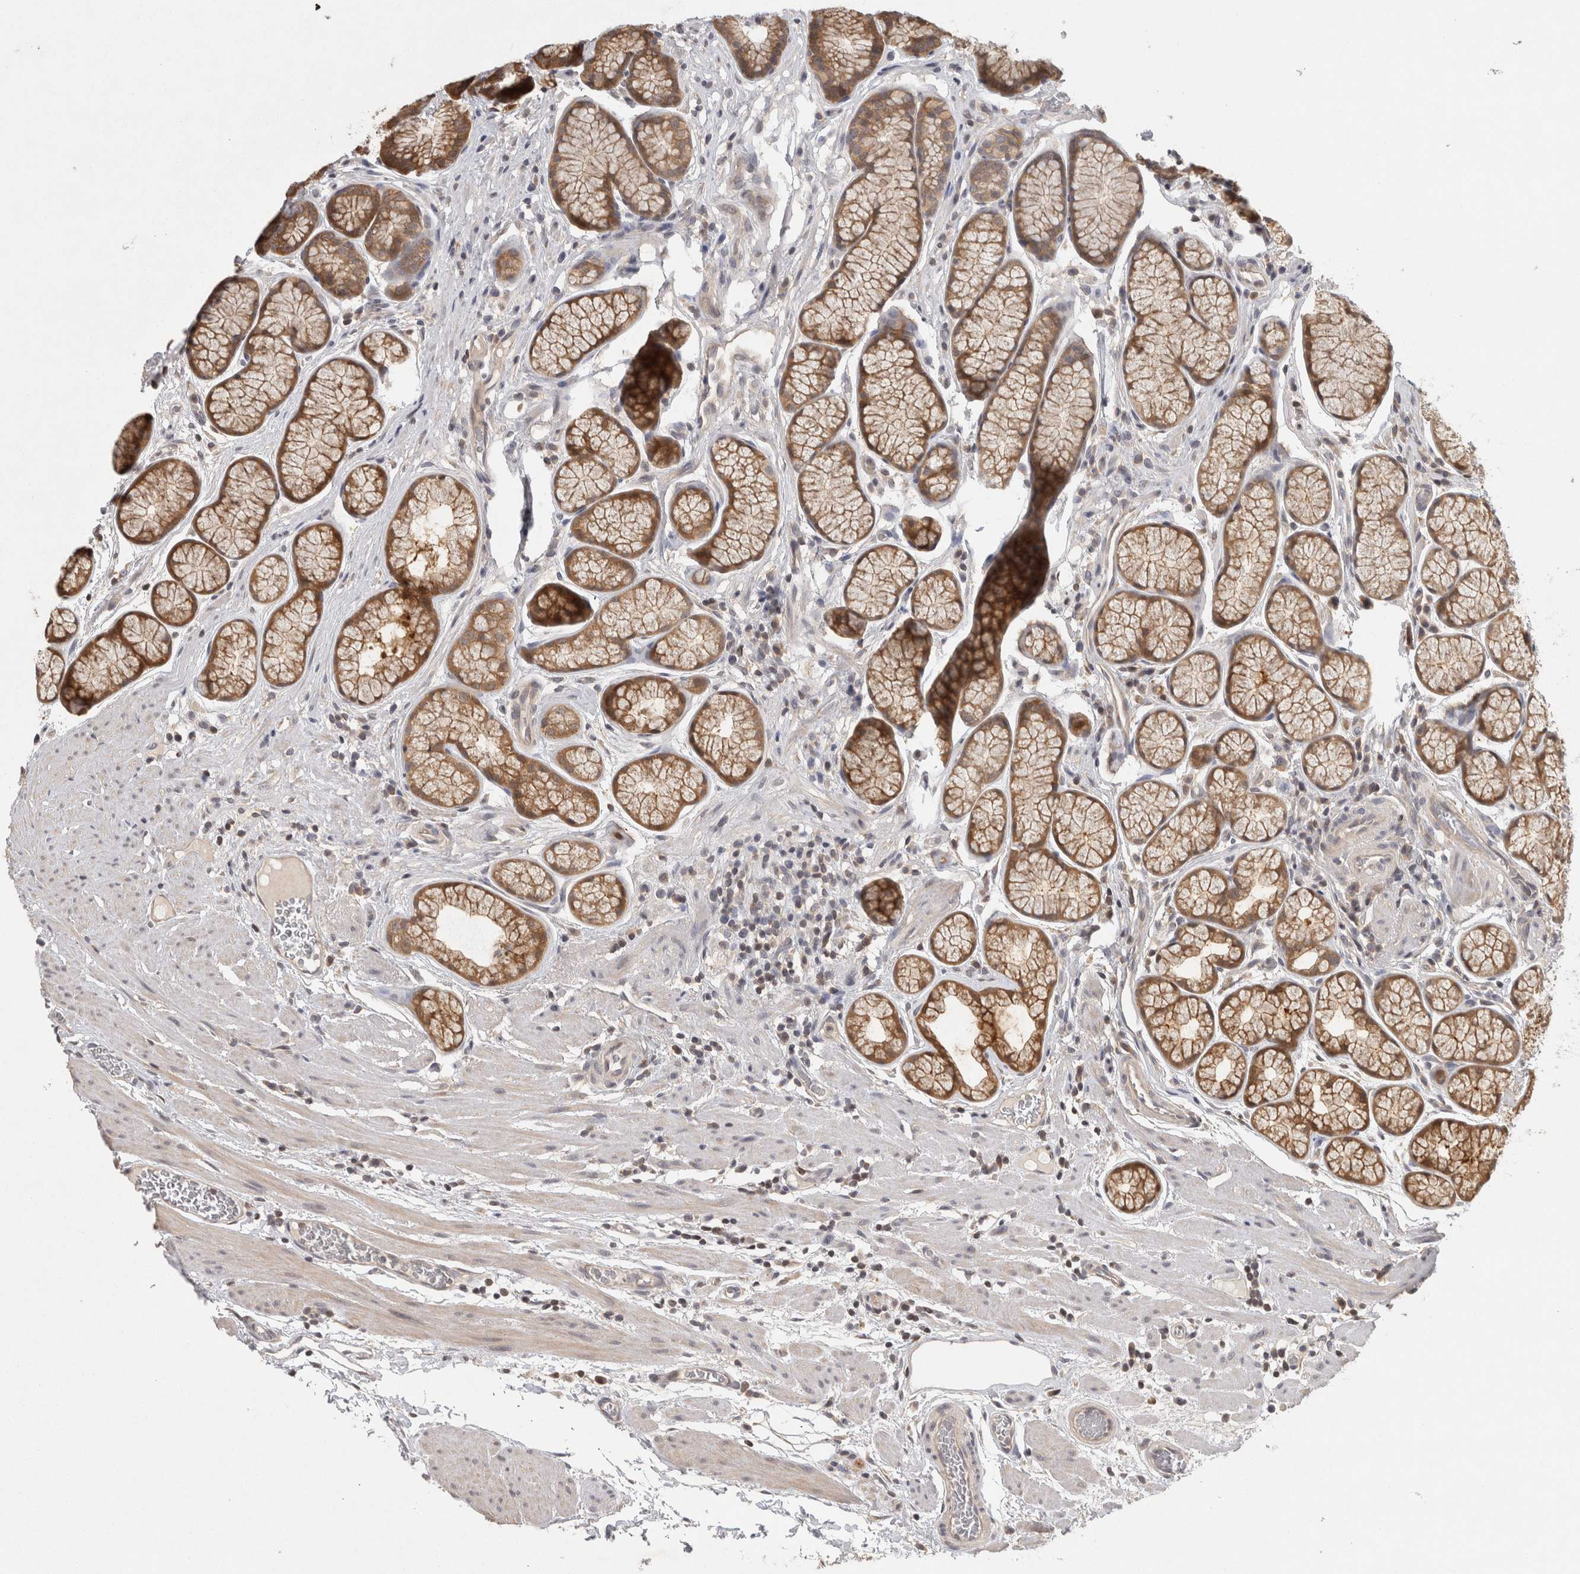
{"staining": {"intensity": "strong", "quantity": ">75%", "location": "cytoplasmic/membranous"}, "tissue": "stomach", "cell_type": "Glandular cells", "image_type": "normal", "snomed": [{"axis": "morphology", "description": "Normal tissue, NOS"}, {"axis": "topography", "description": "Stomach"}], "caption": "Glandular cells exhibit strong cytoplasmic/membranous staining in about >75% of cells in normal stomach.", "gene": "ACAT2", "patient": {"sex": "male", "age": 42}}